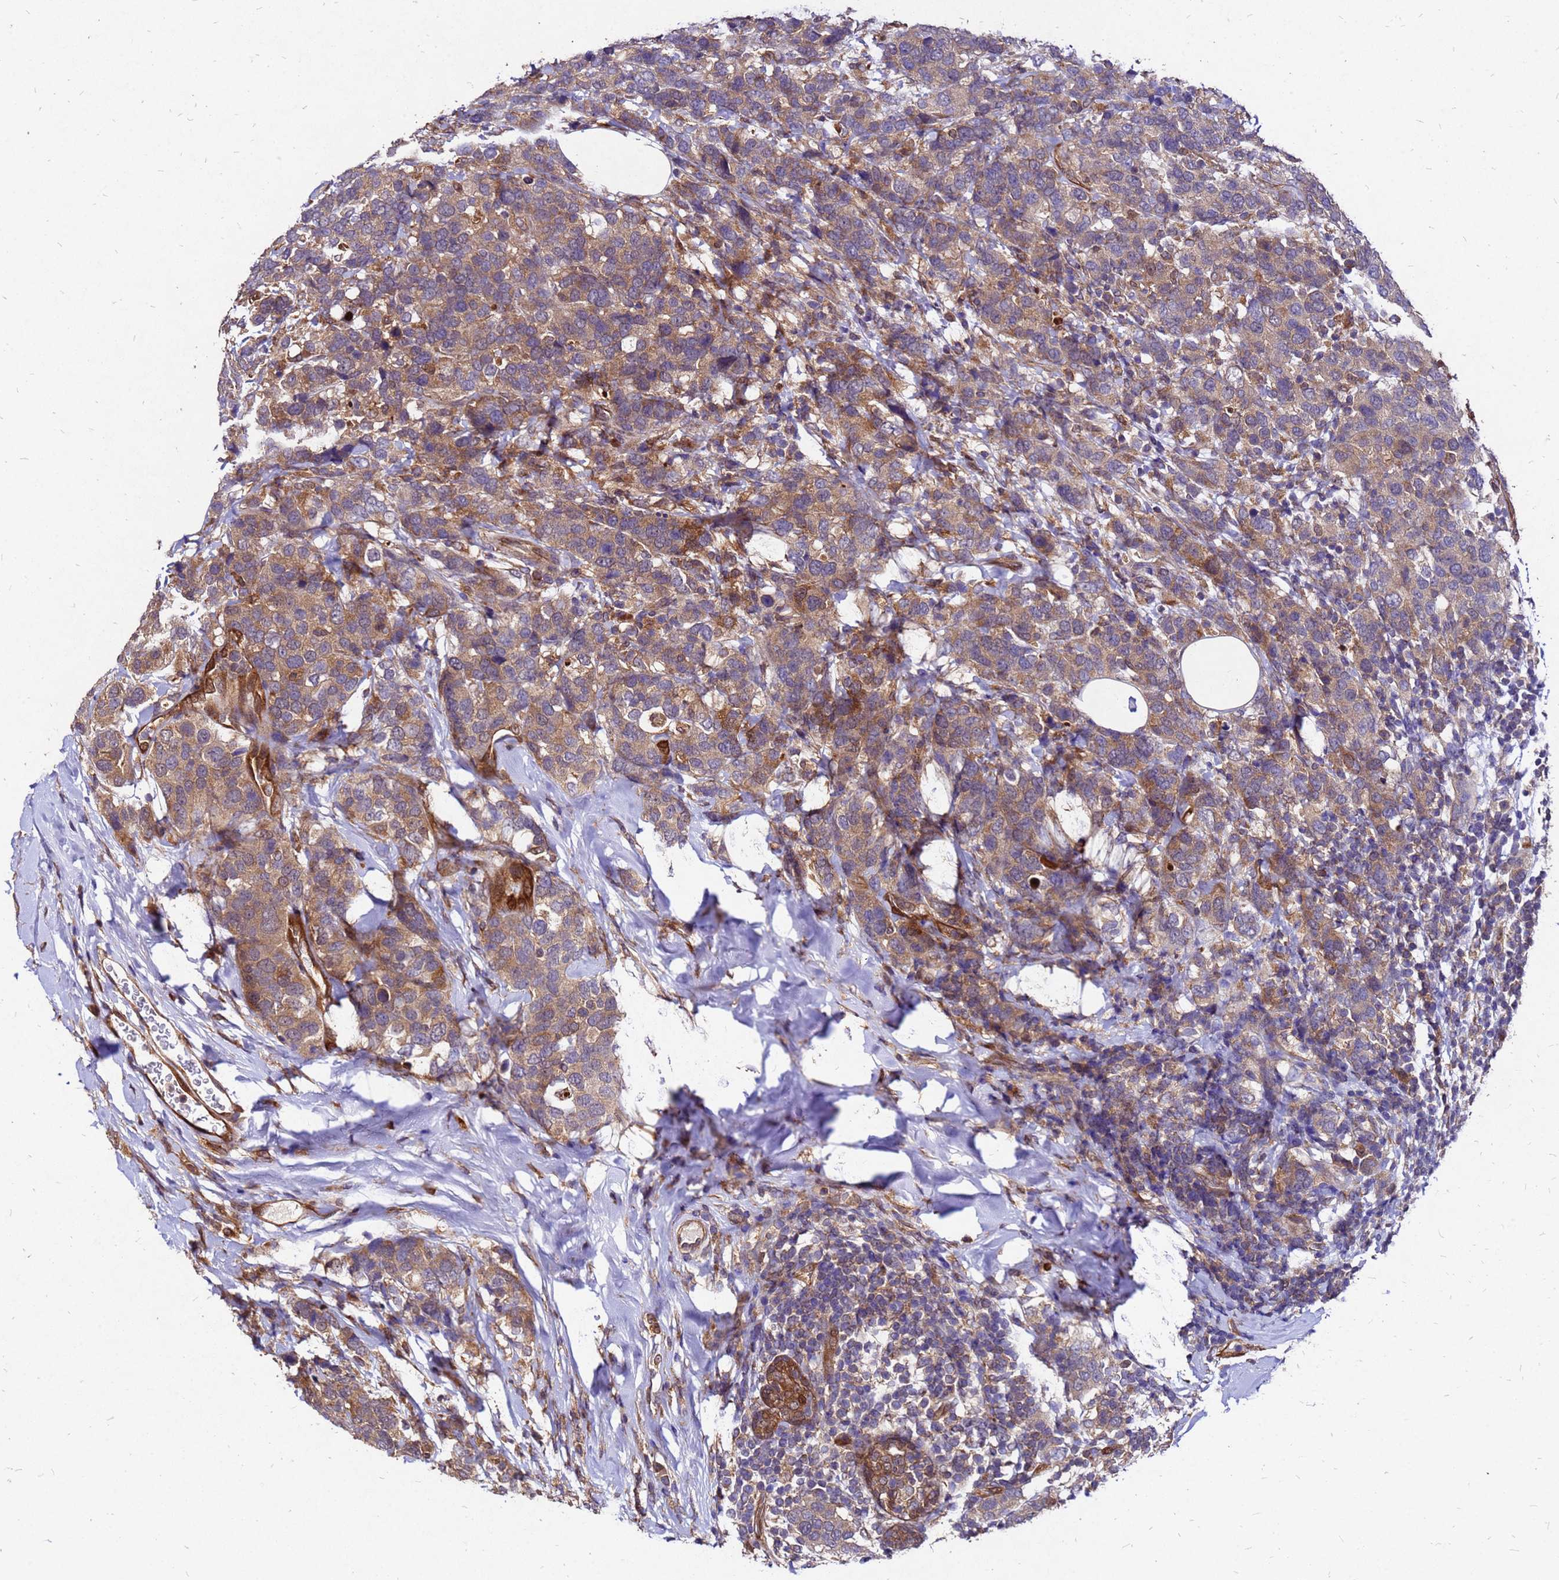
{"staining": {"intensity": "moderate", "quantity": ">75%", "location": "cytoplasmic/membranous"}, "tissue": "breast cancer", "cell_type": "Tumor cells", "image_type": "cancer", "snomed": [{"axis": "morphology", "description": "Lobular carcinoma"}, {"axis": "topography", "description": "Breast"}], "caption": "This is a micrograph of IHC staining of lobular carcinoma (breast), which shows moderate staining in the cytoplasmic/membranous of tumor cells.", "gene": "DUSP23", "patient": {"sex": "female", "age": 59}}